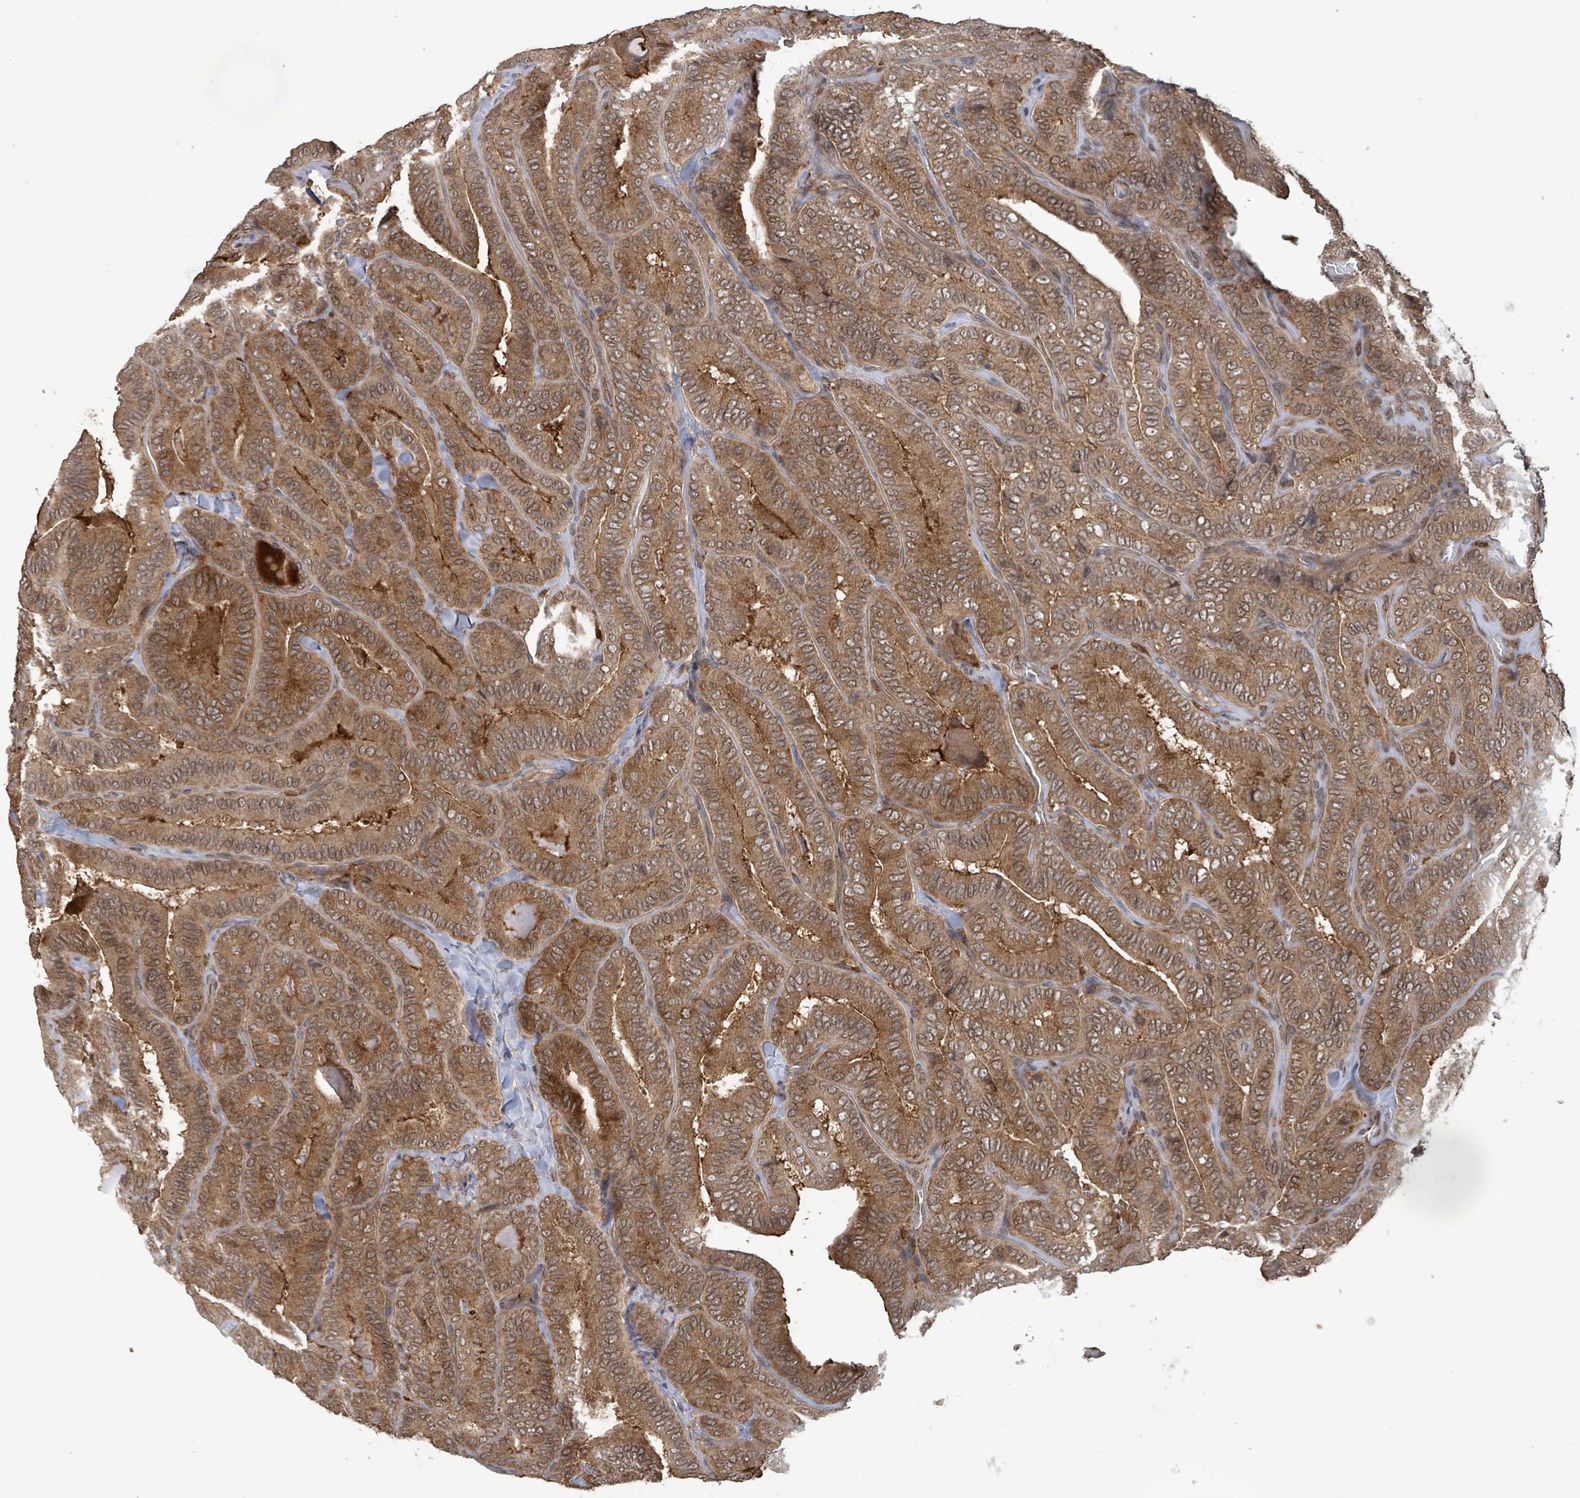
{"staining": {"intensity": "moderate", "quantity": ">75%", "location": "cytoplasmic/membranous"}, "tissue": "thyroid cancer", "cell_type": "Tumor cells", "image_type": "cancer", "snomed": [{"axis": "morphology", "description": "Papillary adenocarcinoma, NOS"}, {"axis": "topography", "description": "Thyroid gland"}], "caption": "This histopathology image reveals papillary adenocarcinoma (thyroid) stained with immunohistochemistry to label a protein in brown. The cytoplasmic/membranous of tumor cells show moderate positivity for the protein. Nuclei are counter-stained blue.", "gene": "KLC1", "patient": {"sex": "male", "age": 61}}